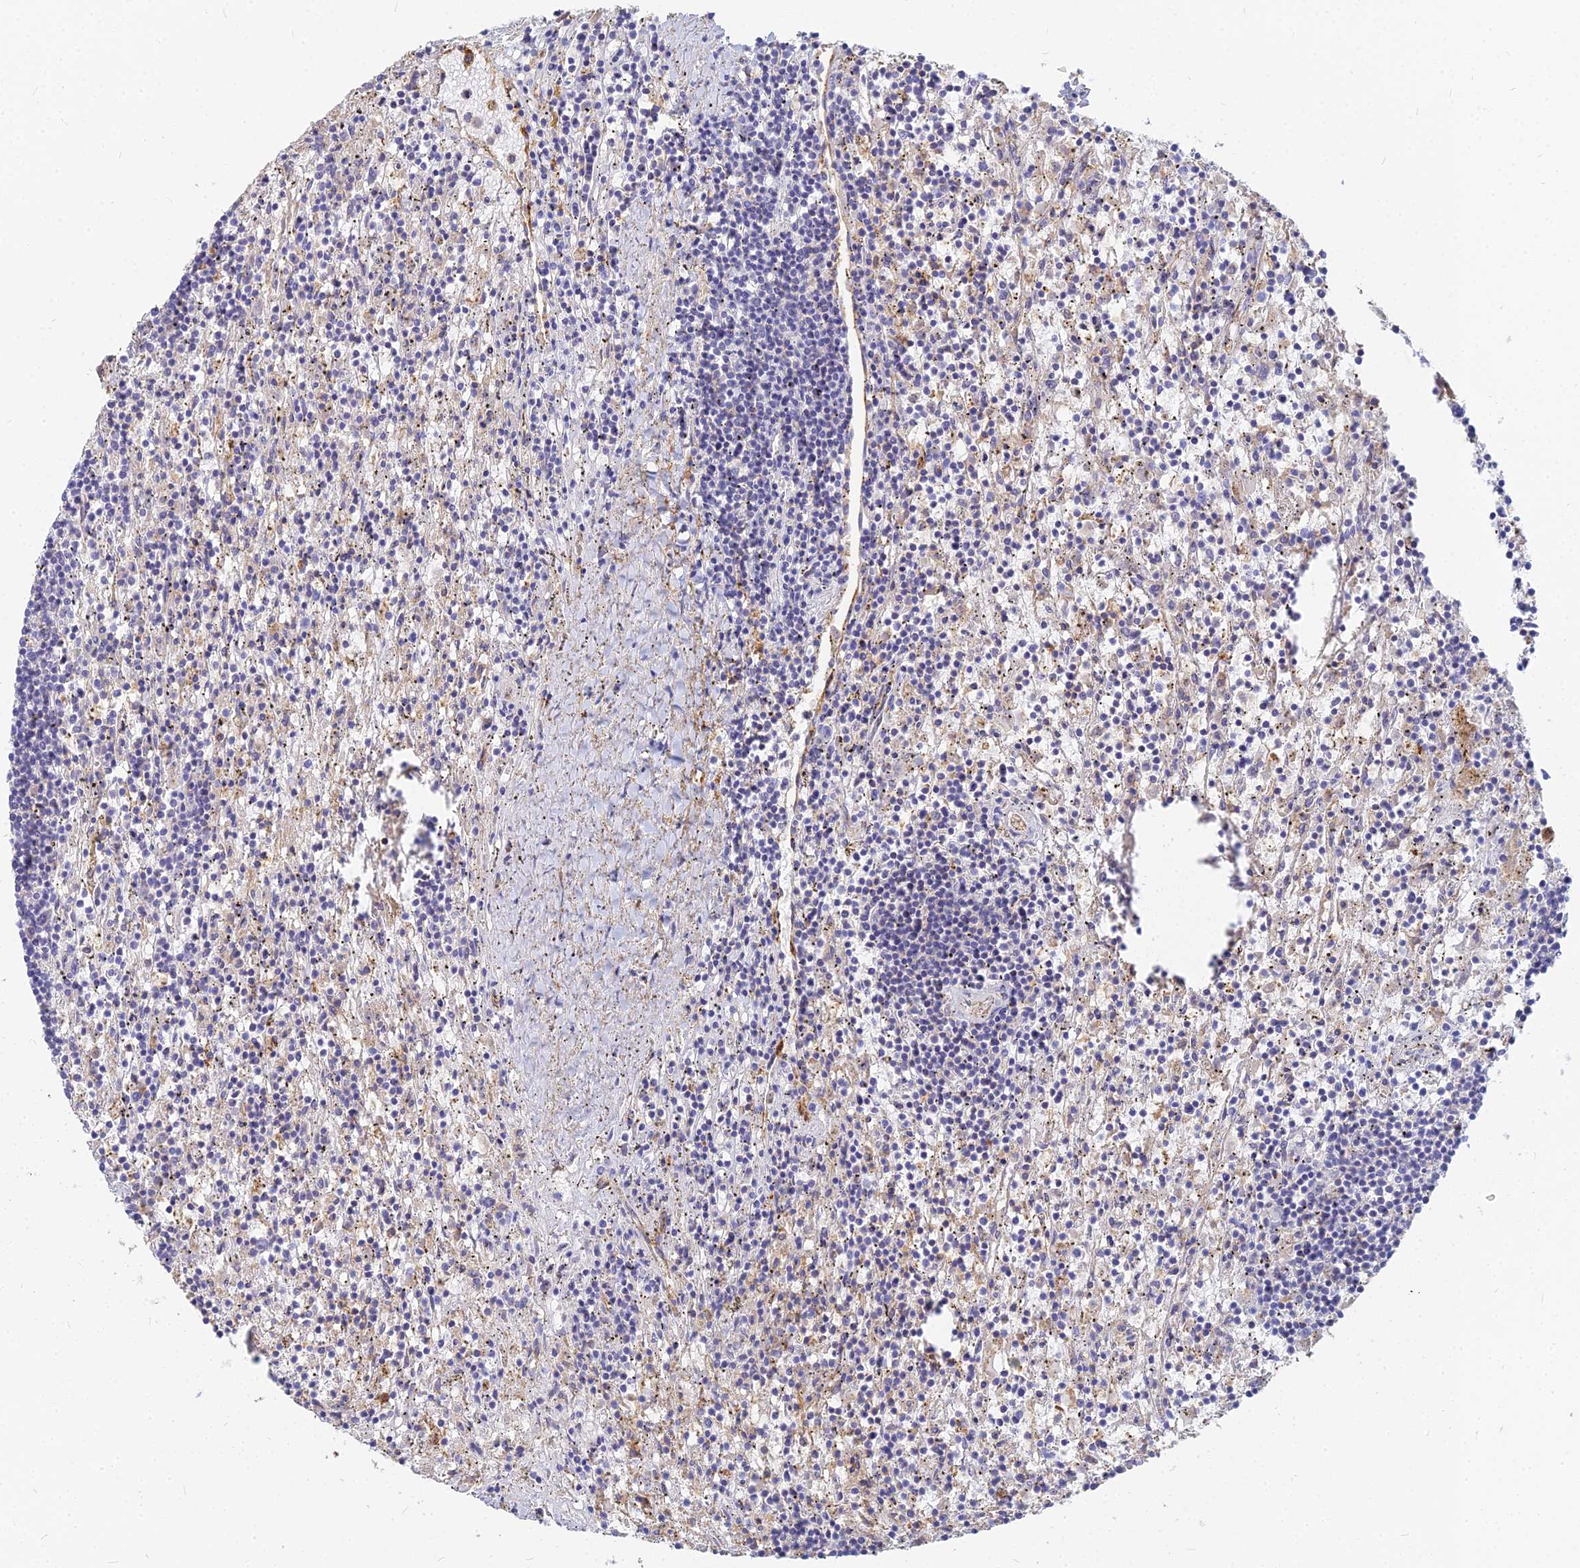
{"staining": {"intensity": "negative", "quantity": "none", "location": "none"}, "tissue": "lymphoma", "cell_type": "Tumor cells", "image_type": "cancer", "snomed": [{"axis": "morphology", "description": "Malignant lymphoma, non-Hodgkin's type, Low grade"}, {"axis": "topography", "description": "Spleen"}], "caption": "IHC of human lymphoma shows no staining in tumor cells.", "gene": "VAT1", "patient": {"sex": "male", "age": 76}}